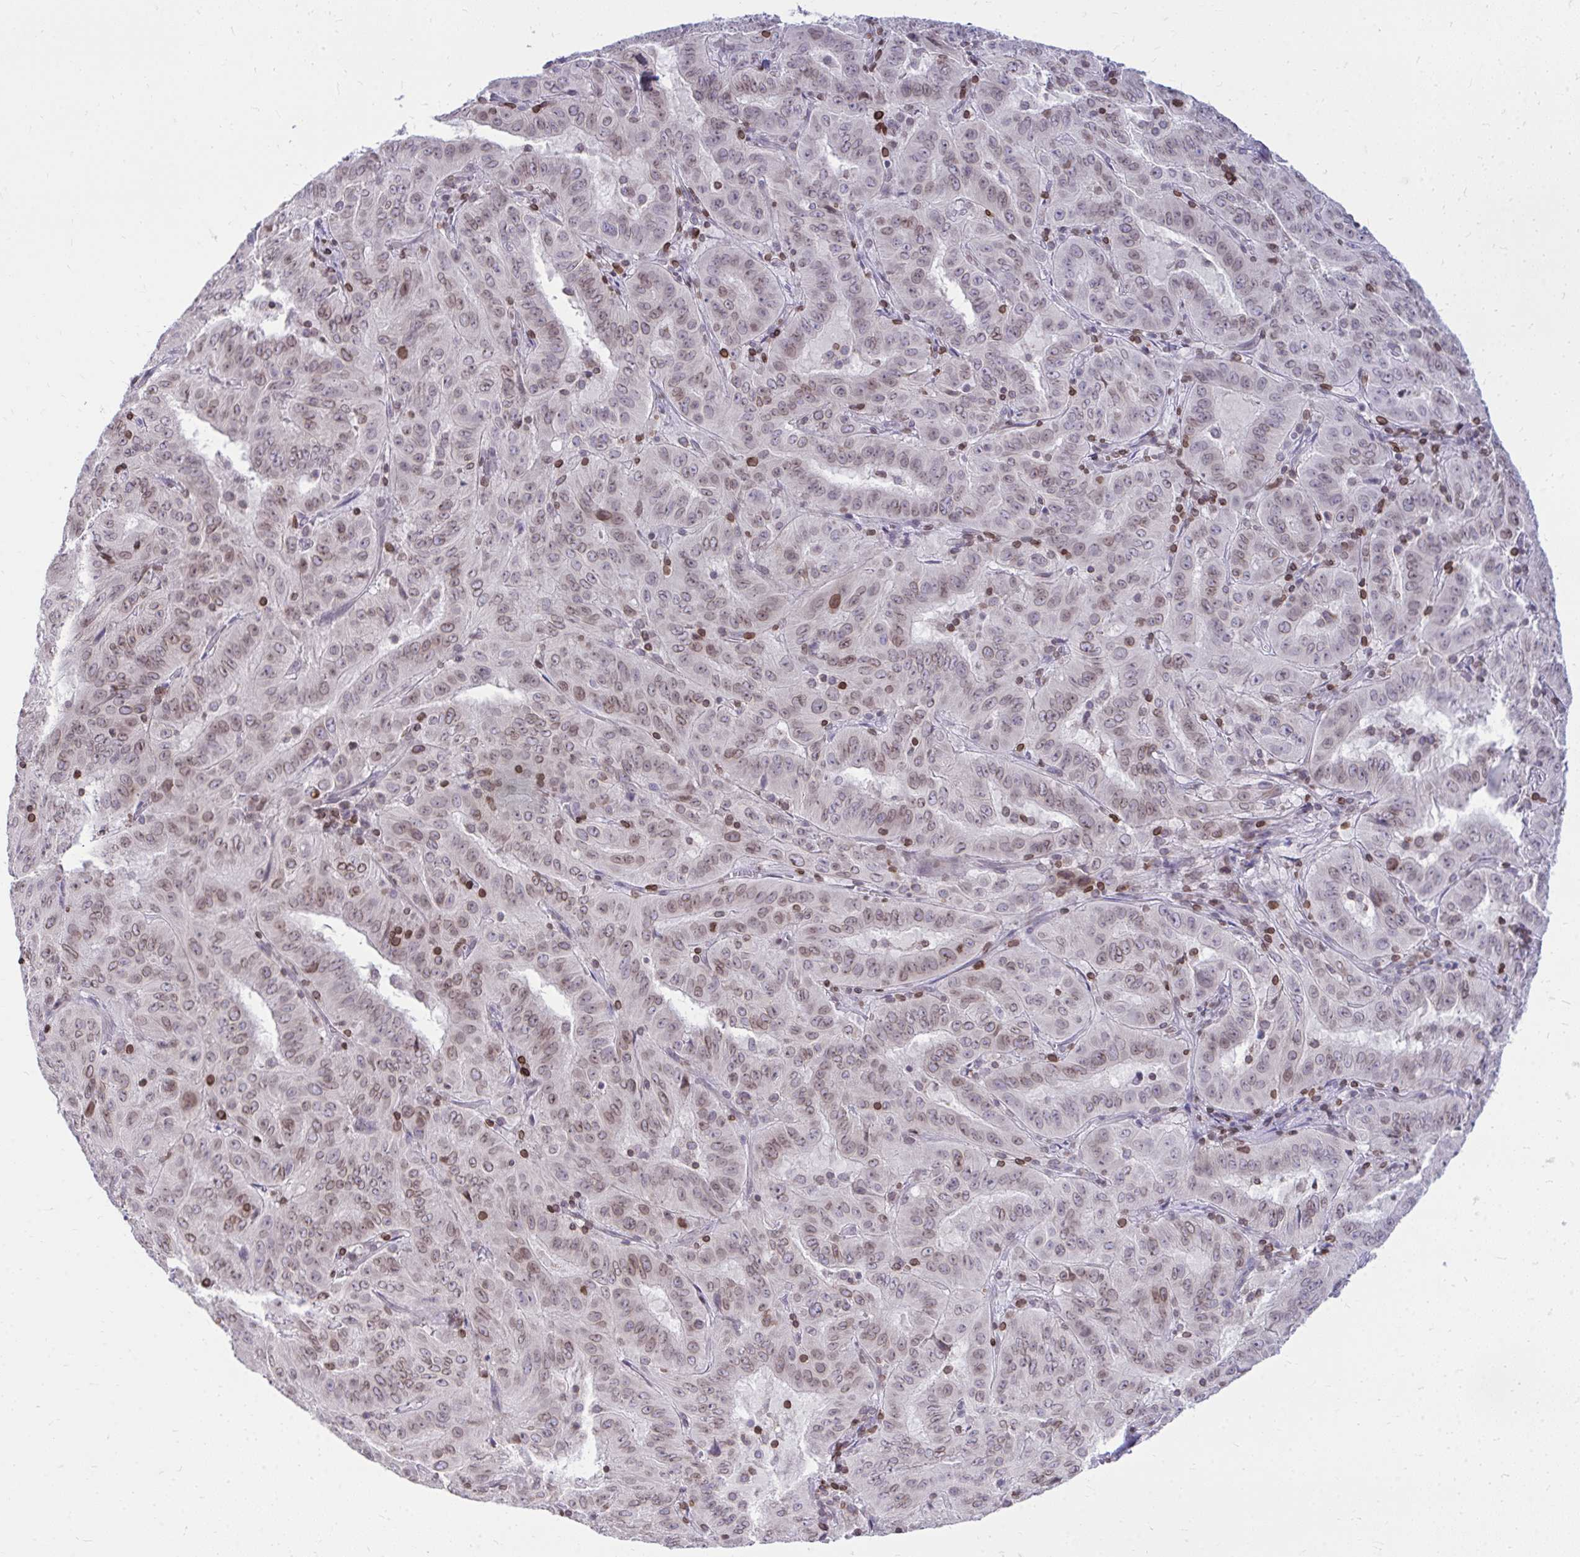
{"staining": {"intensity": "weak", "quantity": "25%-75%", "location": "cytoplasmic/membranous,nuclear"}, "tissue": "pancreatic cancer", "cell_type": "Tumor cells", "image_type": "cancer", "snomed": [{"axis": "morphology", "description": "Adenocarcinoma, NOS"}, {"axis": "topography", "description": "Pancreas"}], "caption": "An image of pancreatic adenocarcinoma stained for a protein exhibits weak cytoplasmic/membranous and nuclear brown staining in tumor cells.", "gene": "RPS6KA2", "patient": {"sex": "male", "age": 63}}